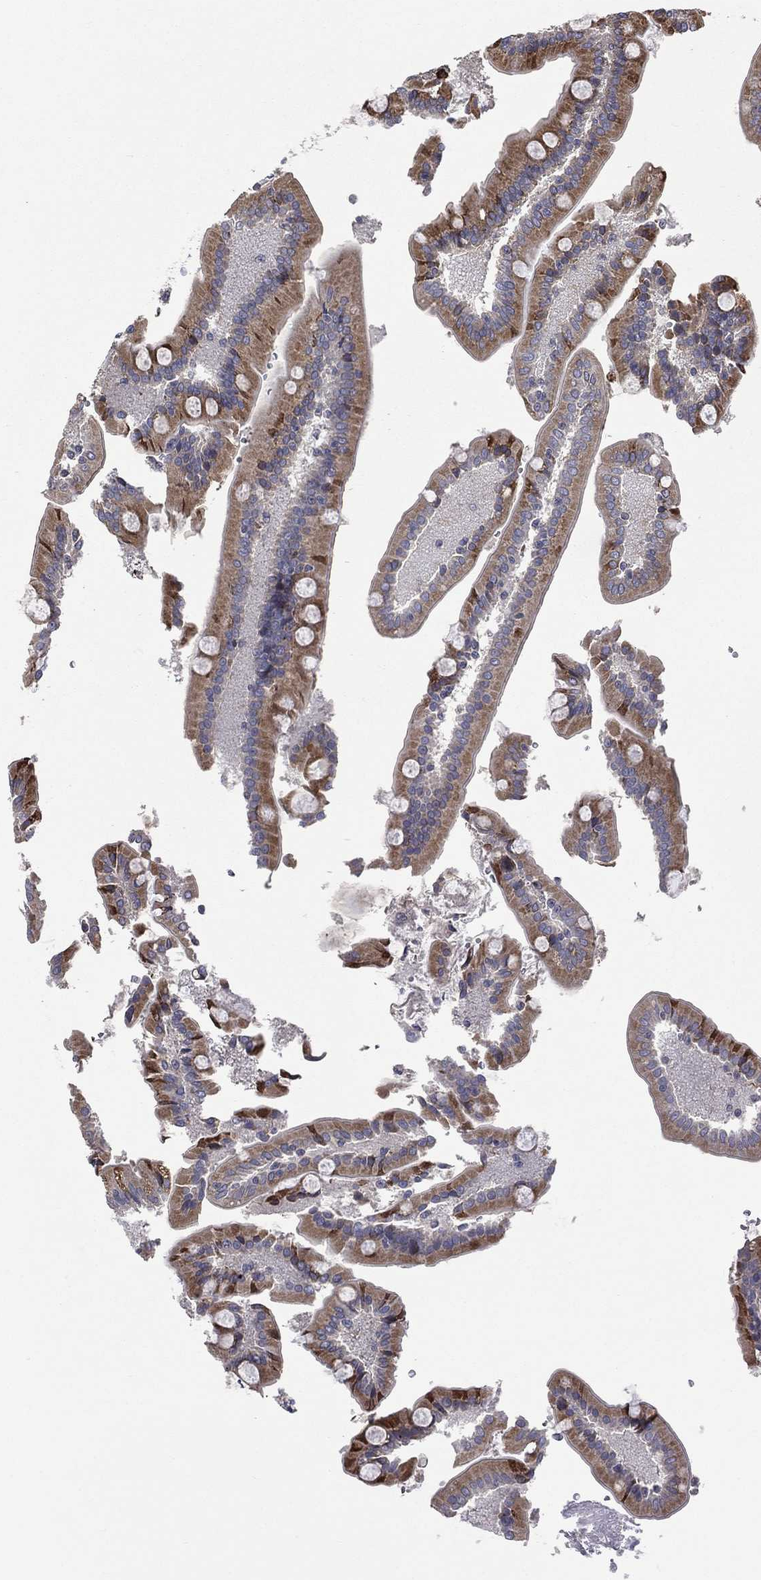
{"staining": {"intensity": "moderate", "quantity": ">75%", "location": "cytoplasmic/membranous"}, "tissue": "duodenum", "cell_type": "Glandular cells", "image_type": "normal", "snomed": [{"axis": "morphology", "description": "Normal tissue, NOS"}, {"axis": "topography", "description": "Duodenum"}], "caption": "Moderate cytoplasmic/membranous expression is present in about >75% of glandular cells in normal duodenum. (Brightfield microscopy of DAB IHC at high magnification).", "gene": "C20orf96", "patient": {"sex": "female", "age": 62}}